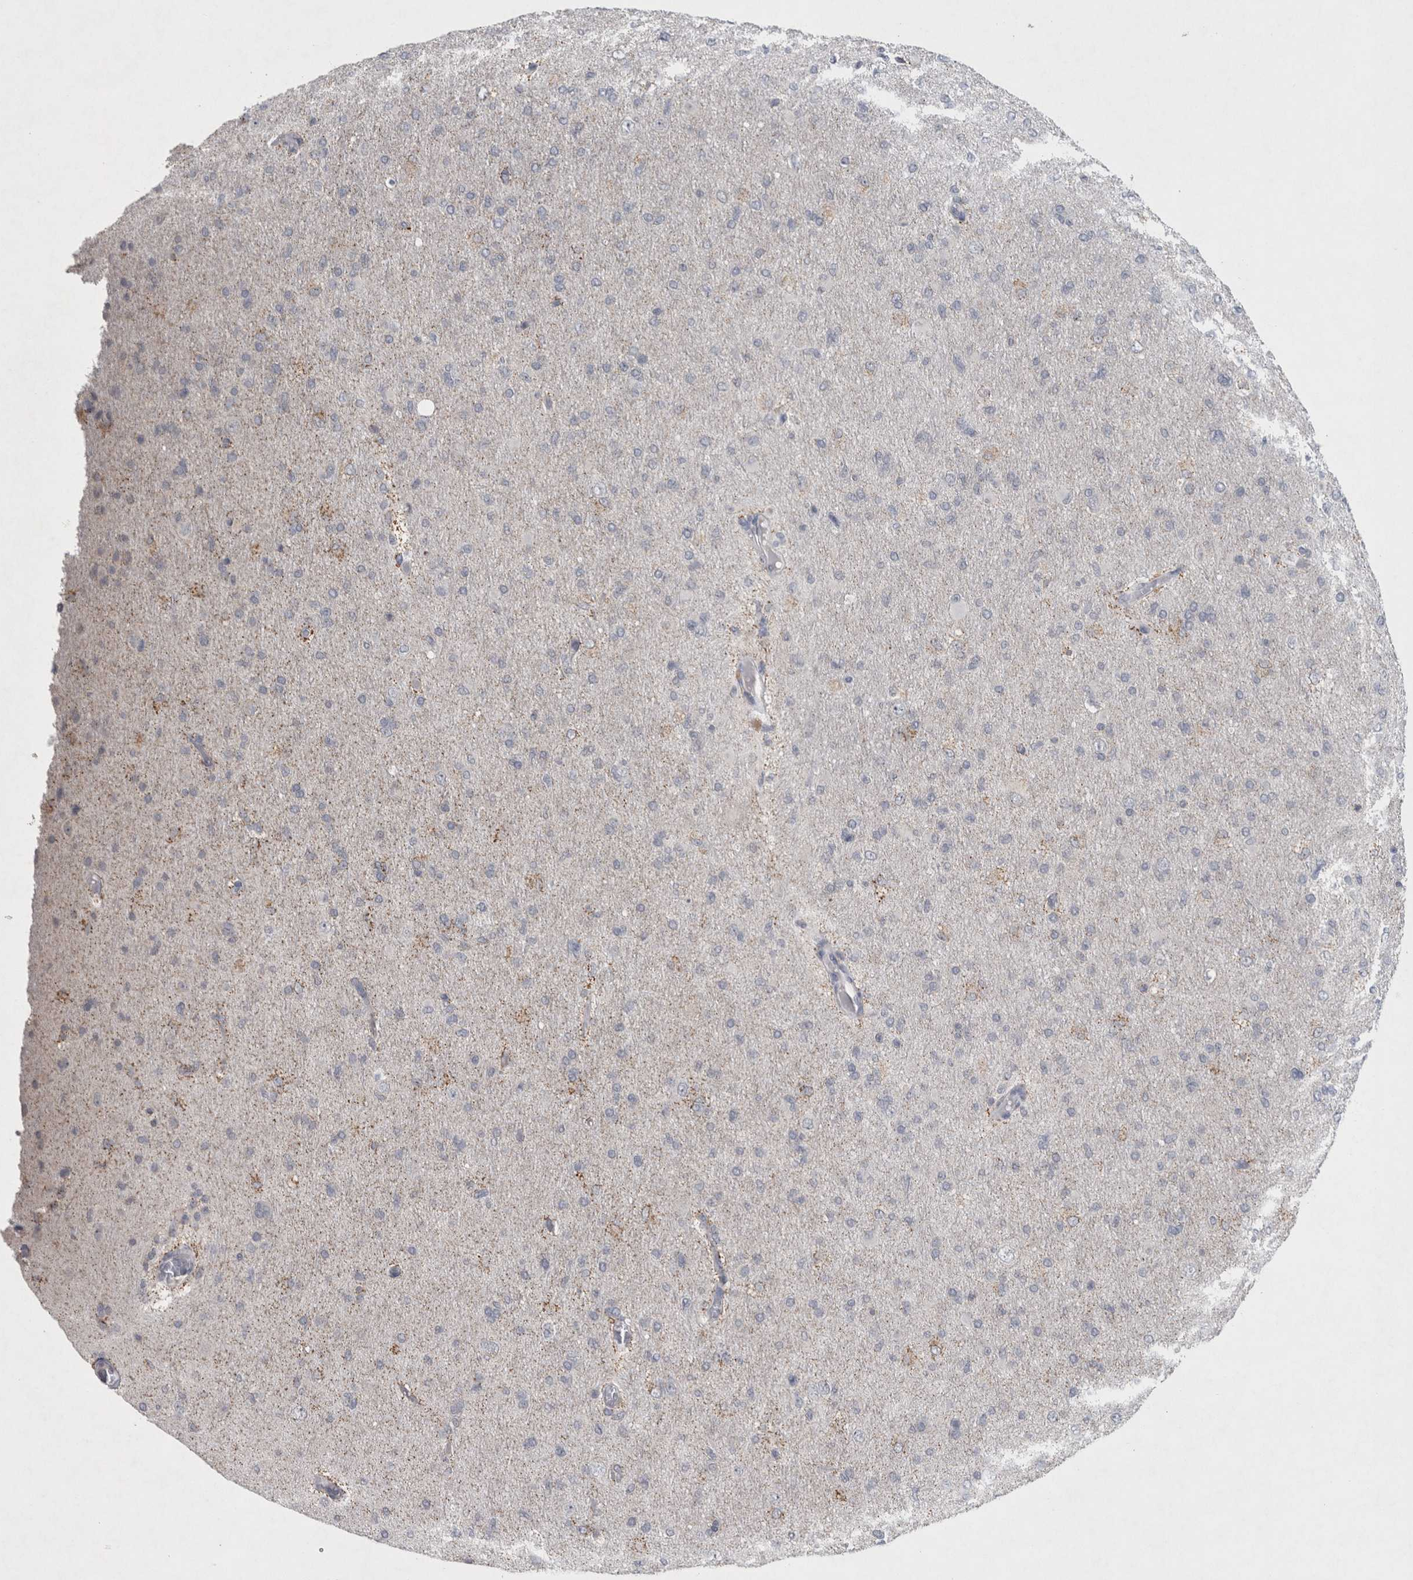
{"staining": {"intensity": "negative", "quantity": "none", "location": "none"}, "tissue": "glioma", "cell_type": "Tumor cells", "image_type": "cancer", "snomed": [{"axis": "morphology", "description": "Glioma, malignant, High grade"}, {"axis": "topography", "description": "Cerebral cortex"}], "caption": "The histopathology image demonstrates no significant positivity in tumor cells of malignant glioma (high-grade).", "gene": "WNT7A", "patient": {"sex": "female", "age": 36}}